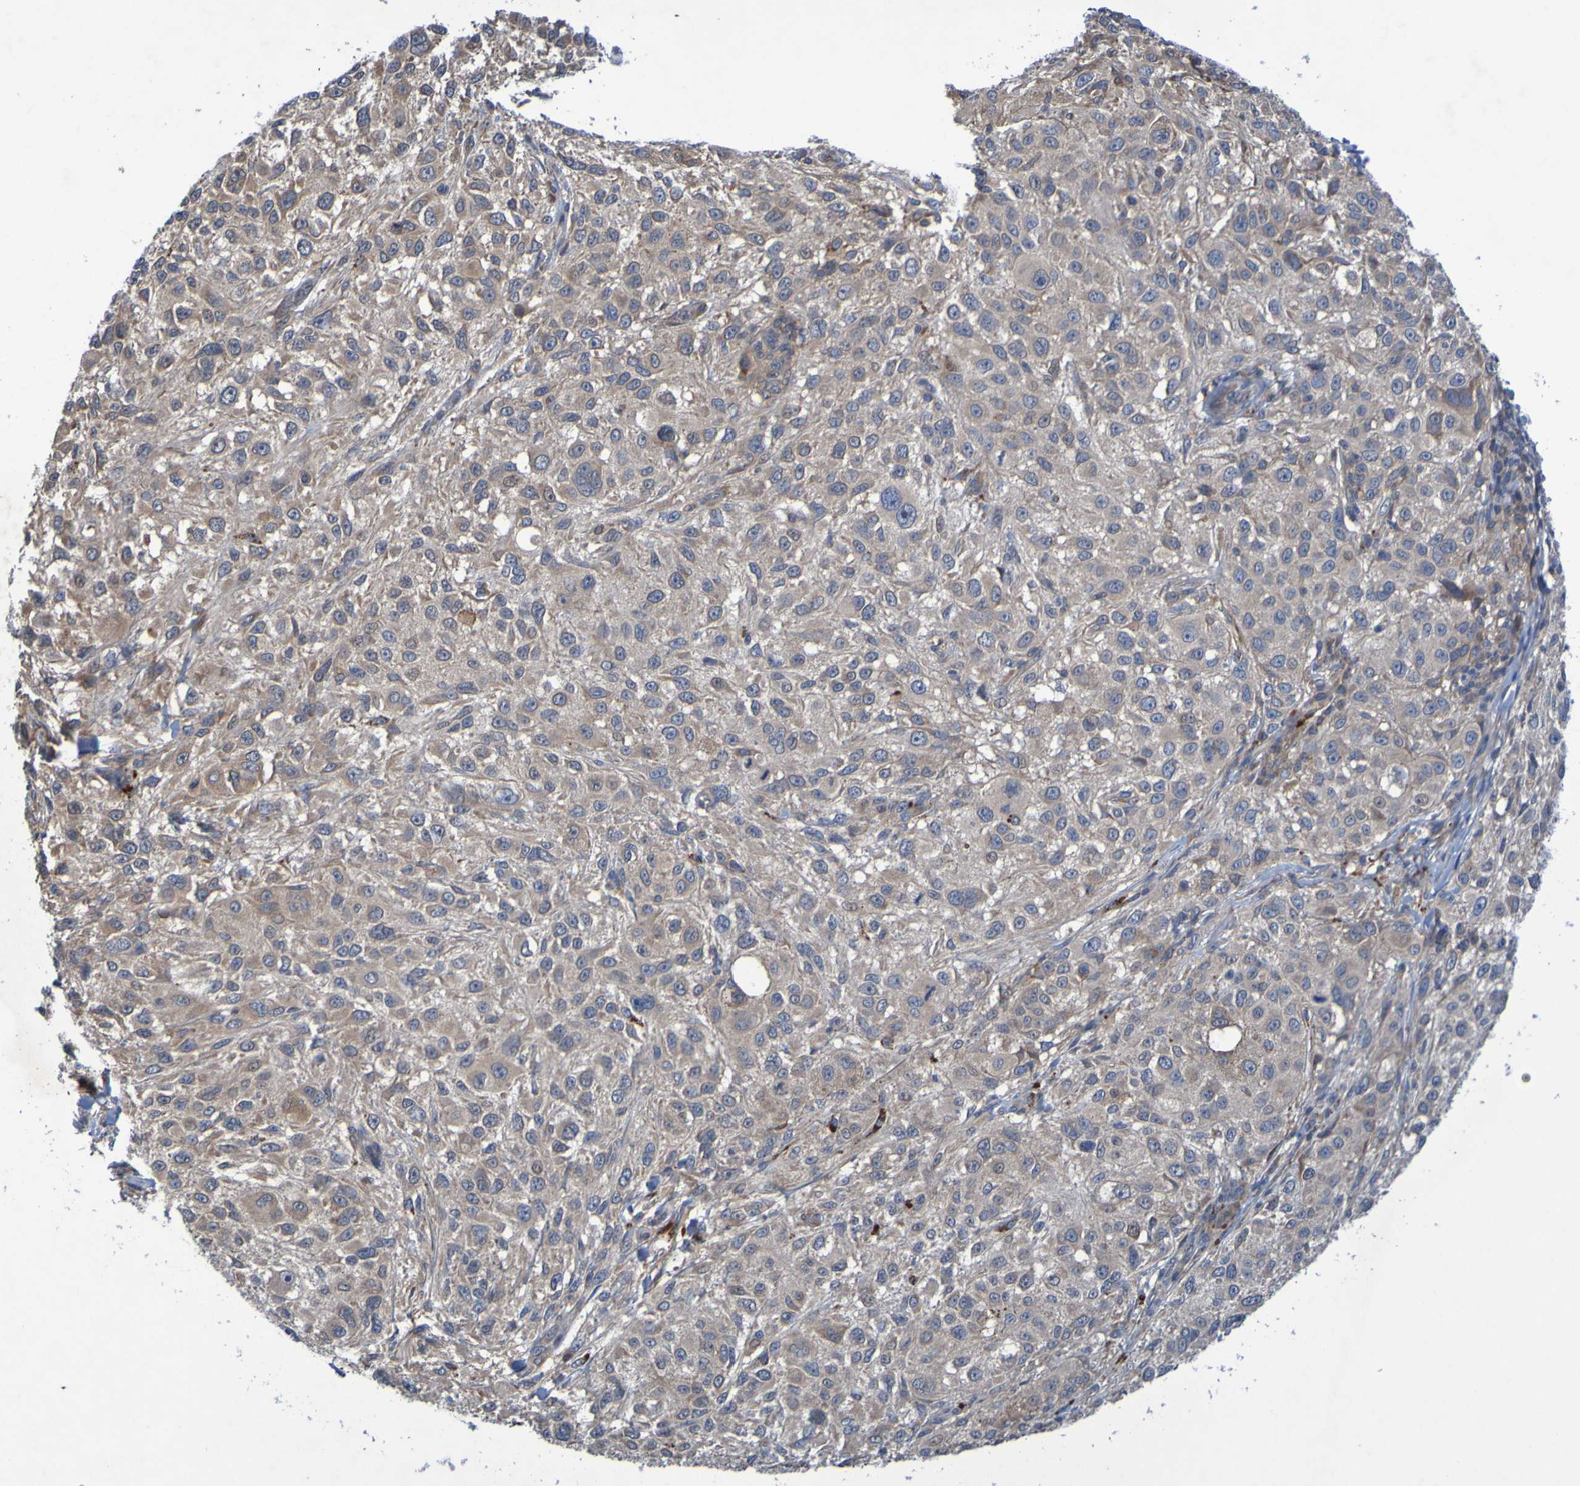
{"staining": {"intensity": "weak", "quantity": ">75%", "location": "cytoplasmic/membranous"}, "tissue": "melanoma", "cell_type": "Tumor cells", "image_type": "cancer", "snomed": [{"axis": "morphology", "description": "Necrosis, NOS"}, {"axis": "morphology", "description": "Malignant melanoma, NOS"}, {"axis": "topography", "description": "Skin"}], "caption": "Human melanoma stained for a protein (brown) displays weak cytoplasmic/membranous positive staining in about >75% of tumor cells.", "gene": "SDK1", "patient": {"sex": "female", "age": 87}}